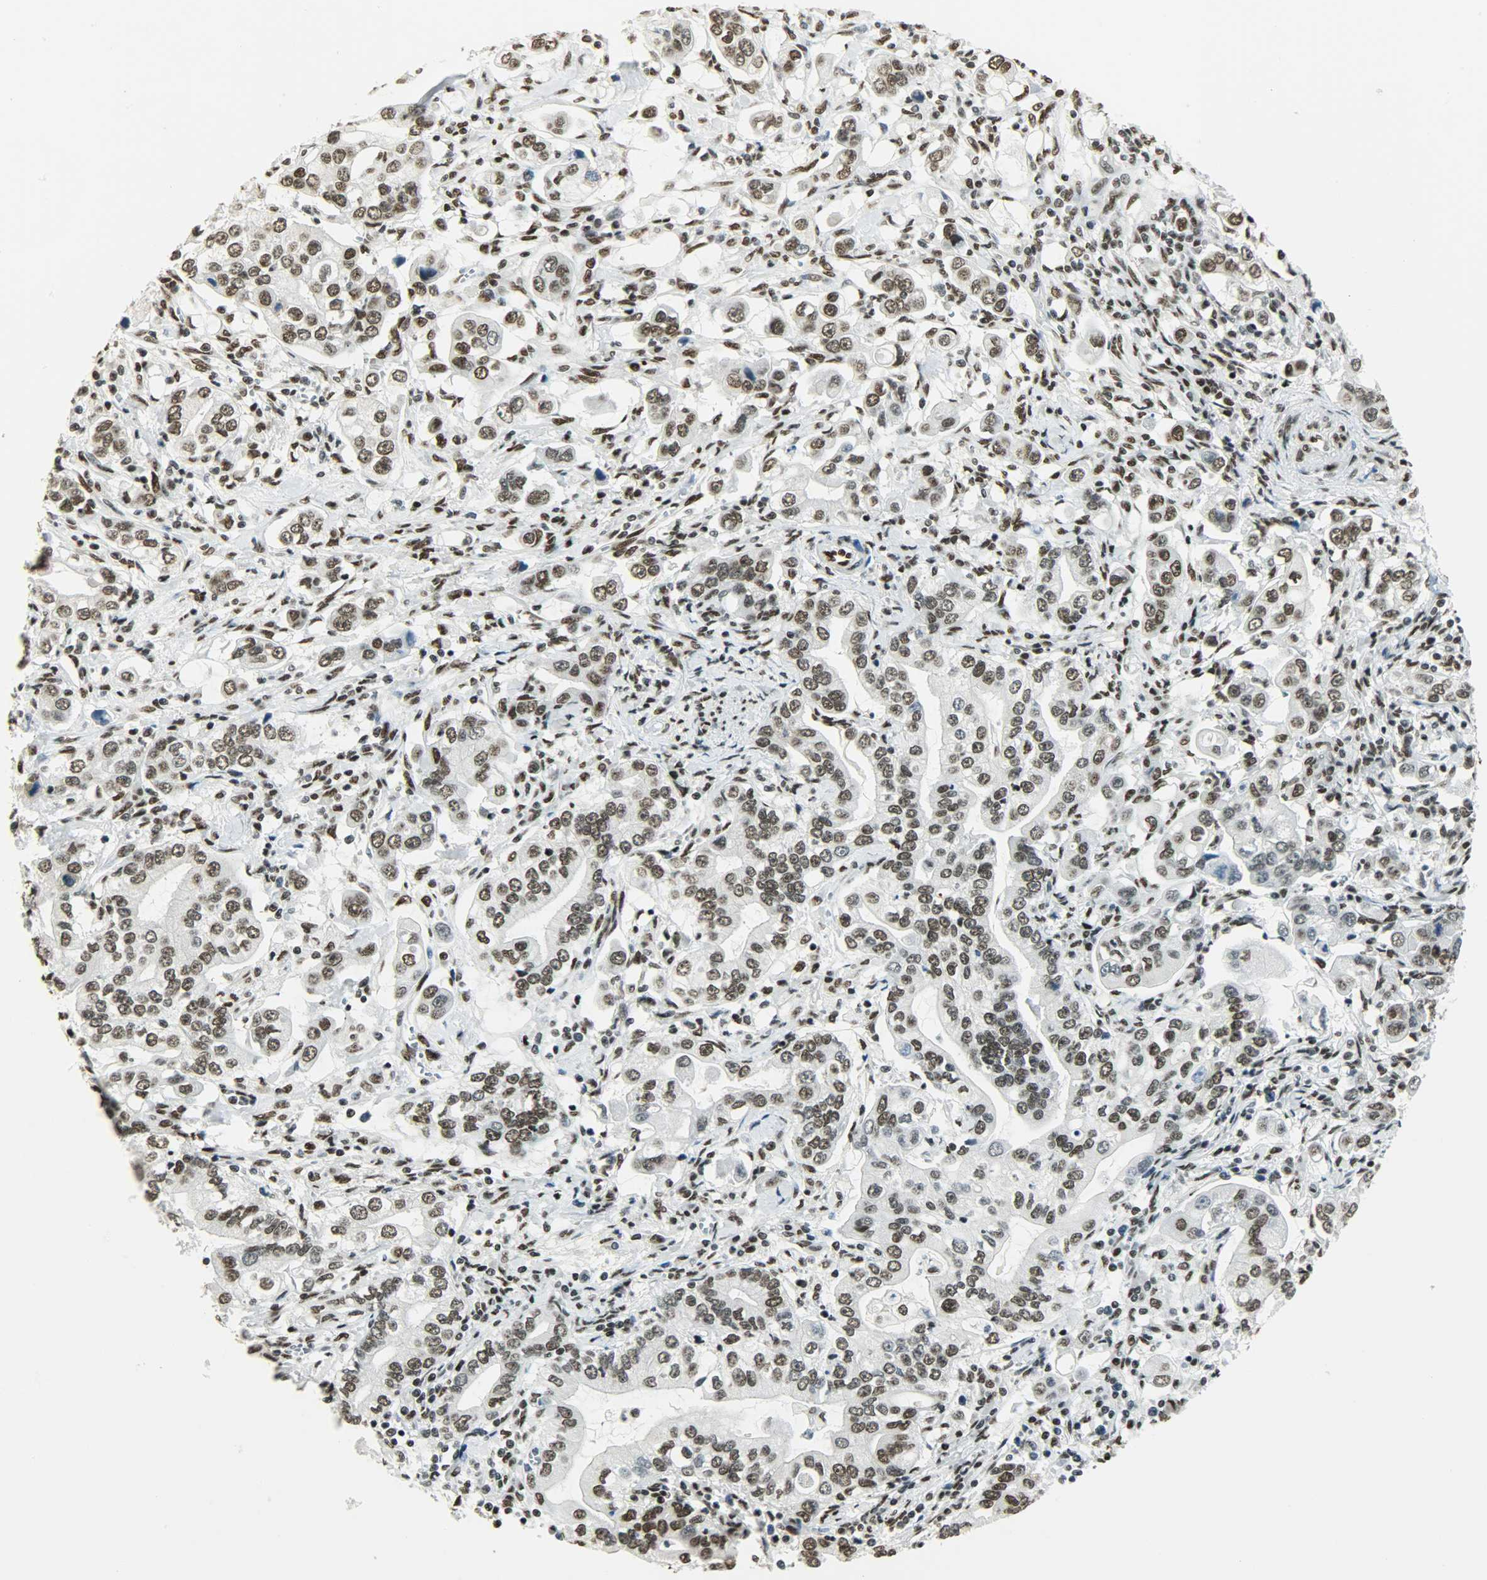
{"staining": {"intensity": "strong", "quantity": ">75%", "location": "nuclear"}, "tissue": "stomach cancer", "cell_type": "Tumor cells", "image_type": "cancer", "snomed": [{"axis": "morphology", "description": "Adenocarcinoma, NOS"}, {"axis": "topography", "description": "Stomach, lower"}], "caption": "High-power microscopy captured an immunohistochemistry (IHC) image of stomach cancer (adenocarcinoma), revealing strong nuclear positivity in about >75% of tumor cells. (Stains: DAB (3,3'-diaminobenzidine) in brown, nuclei in blue, Microscopy: brightfield microscopy at high magnification).", "gene": "MYEF2", "patient": {"sex": "female", "age": 72}}